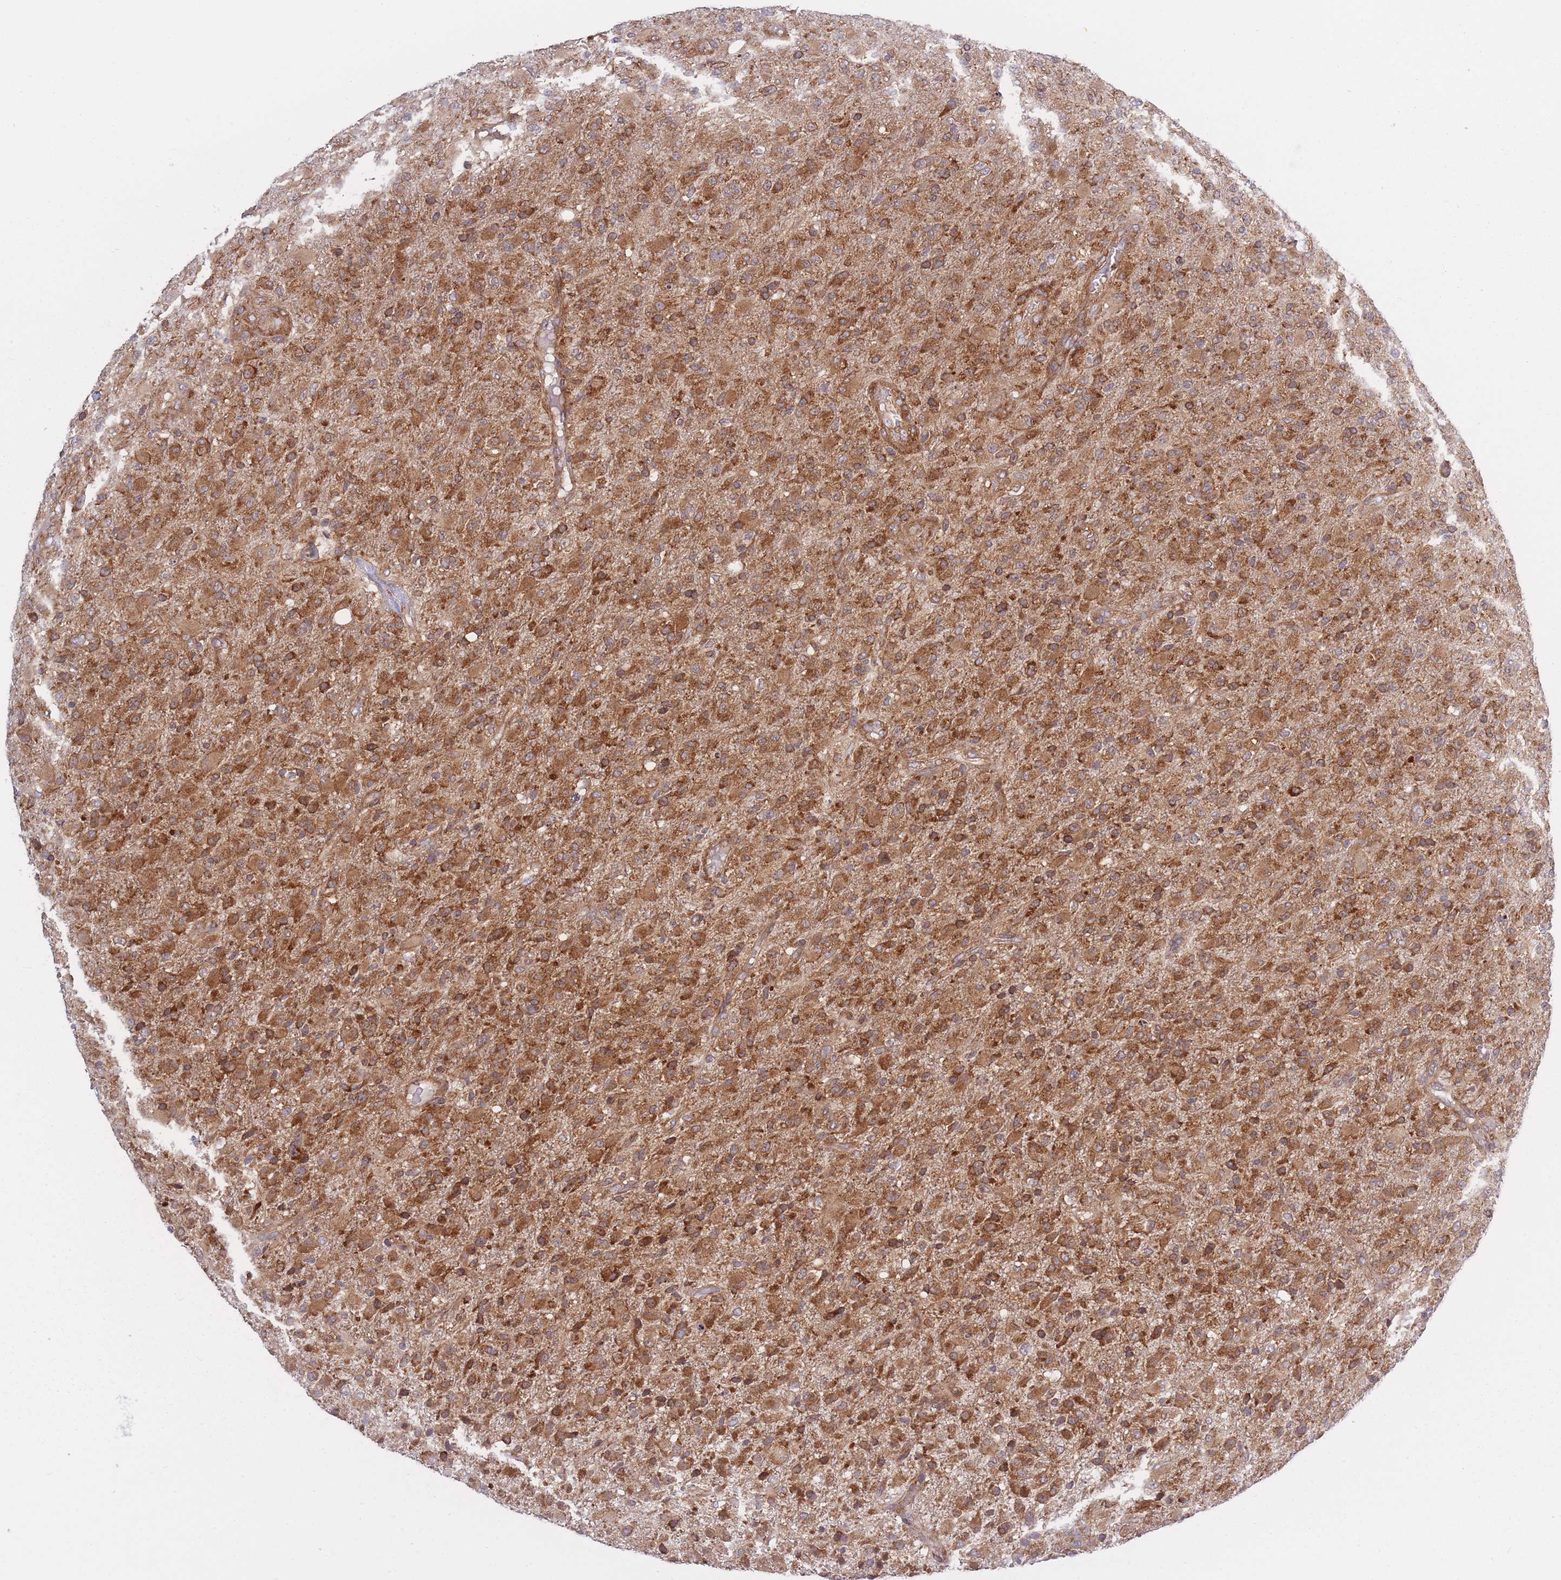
{"staining": {"intensity": "moderate", "quantity": ">75%", "location": "cytoplasmic/membranous"}, "tissue": "glioma", "cell_type": "Tumor cells", "image_type": "cancer", "snomed": [{"axis": "morphology", "description": "Glioma, malignant, Low grade"}, {"axis": "topography", "description": "Brain"}], "caption": "Immunohistochemistry (DAB (3,3'-diaminobenzidine)) staining of human malignant glioma (low-grade) displays moderate cytoplasmic/membranous protein positivity in approximately >75% of tumor cells.", "gene": "CCDC124", "patient": {"sex": "male", "age": 65}}